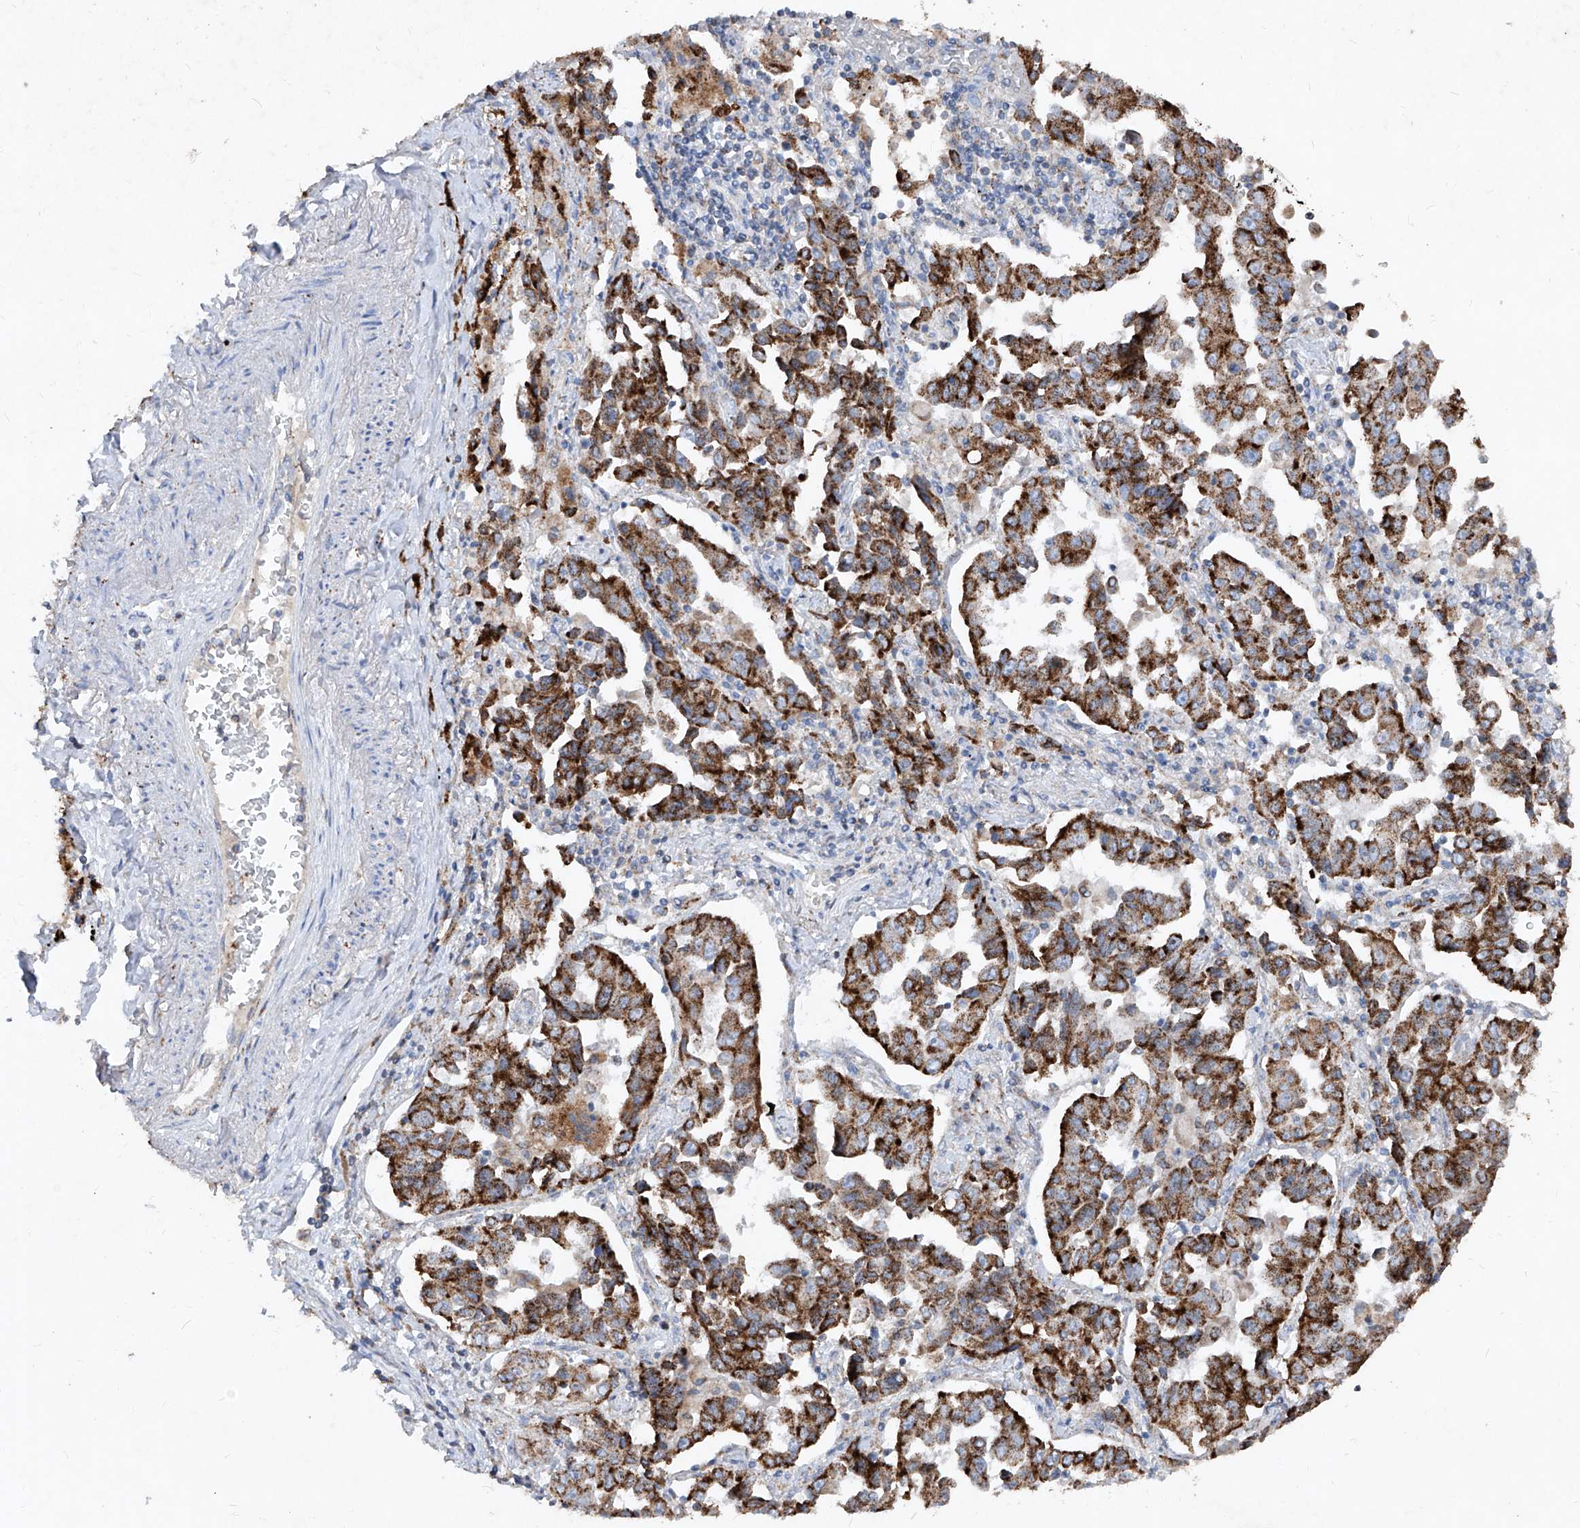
{"staining": {"intensity": "strong", "quantity": ">75%", "location": "cytoplasmic/membranous"}, "tissue": "lung cancer", "cell_type": "Tumor cells", "image_type": "cancer", "snomed": [{"axis": "morphology", "description": "Adenocarcinoma, NOS"}, {"axis": "topography", "description": "Lung"}], "caption": "The photomicrograph demonstrates staining of lung cancer (adenocarcinoma), revealing strong cytoplasmic/membranous protein expression (brown color) within tumor cells.", "gene": "ABCD3", "patient": {"sex": "female", "age": 51}}